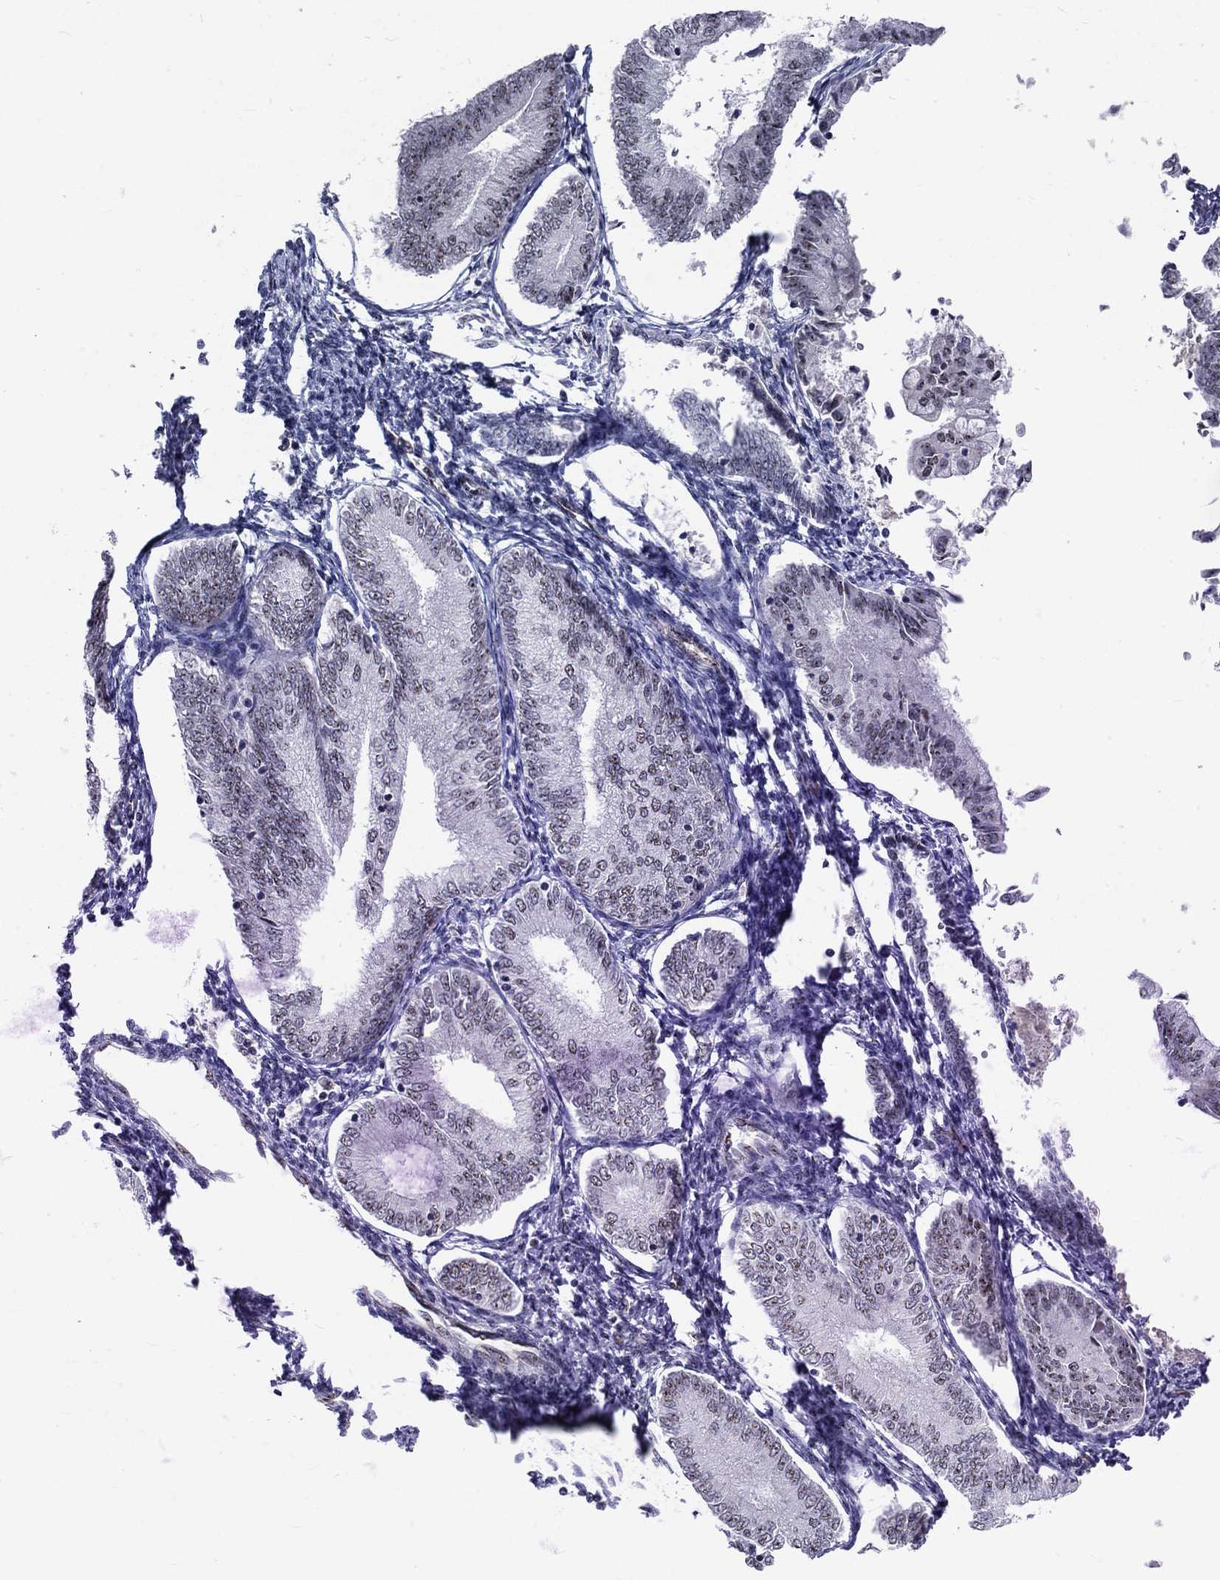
{"staining": {"intensity": "negative", "quantity": "none", "location": "none"}, "tissue": "endometrial cancer", "cell_type": "Tumor cells", "image_type": "cancer", "snomed": [{"axis": "morphology", "description": "Adenocarcinoma, NOS"}, {"axis": "topography", "description": "Endometrium"}], "caption": "This is an IHC image of human adenocarcinoma (endometrial). There is no expression in tumor cells.", "gene": "ZBED1", "patient": {"sex": "female", "age": 55}}